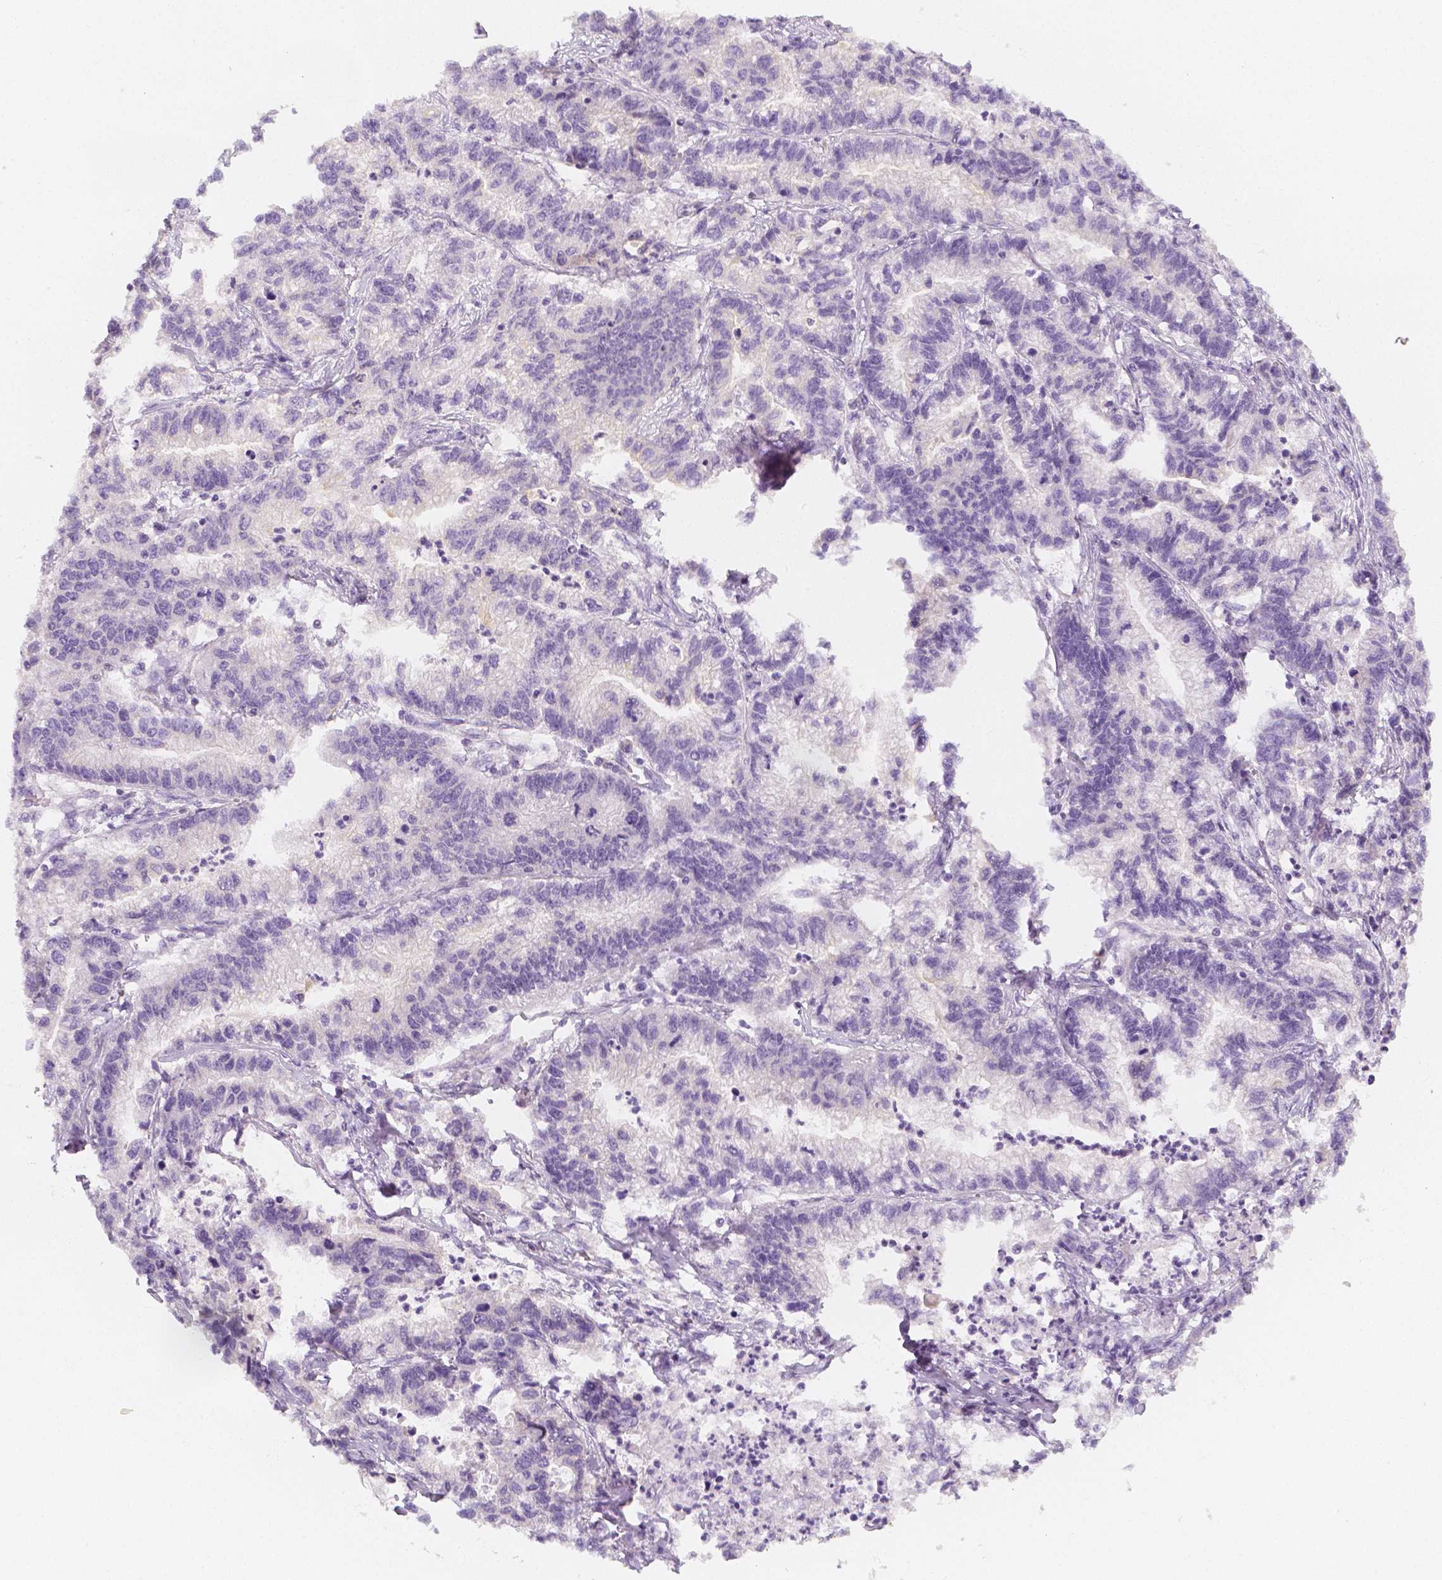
{"staining": {"intensity": "negative", "quantity": "none", "location": "none"}, "tissue": "stomach cancer", "cell_type": "Tumor cells", "image_type": "cancer", "snomed": [{"axis": "morphology", "description": "Adenocarcinoma, NOS"}, {"axis": "topography", "description": "Stomach"}], "caption": "Immunohistochemistry histopathology image of neoplastic tissue: stomach adenocarcinoma stained with DAB (3,3'-diaminobenzidine) reveals no significant protein positivity in tumor cells.", "gene": "BATF", "patient": {"sex": "male", "age": 83}}